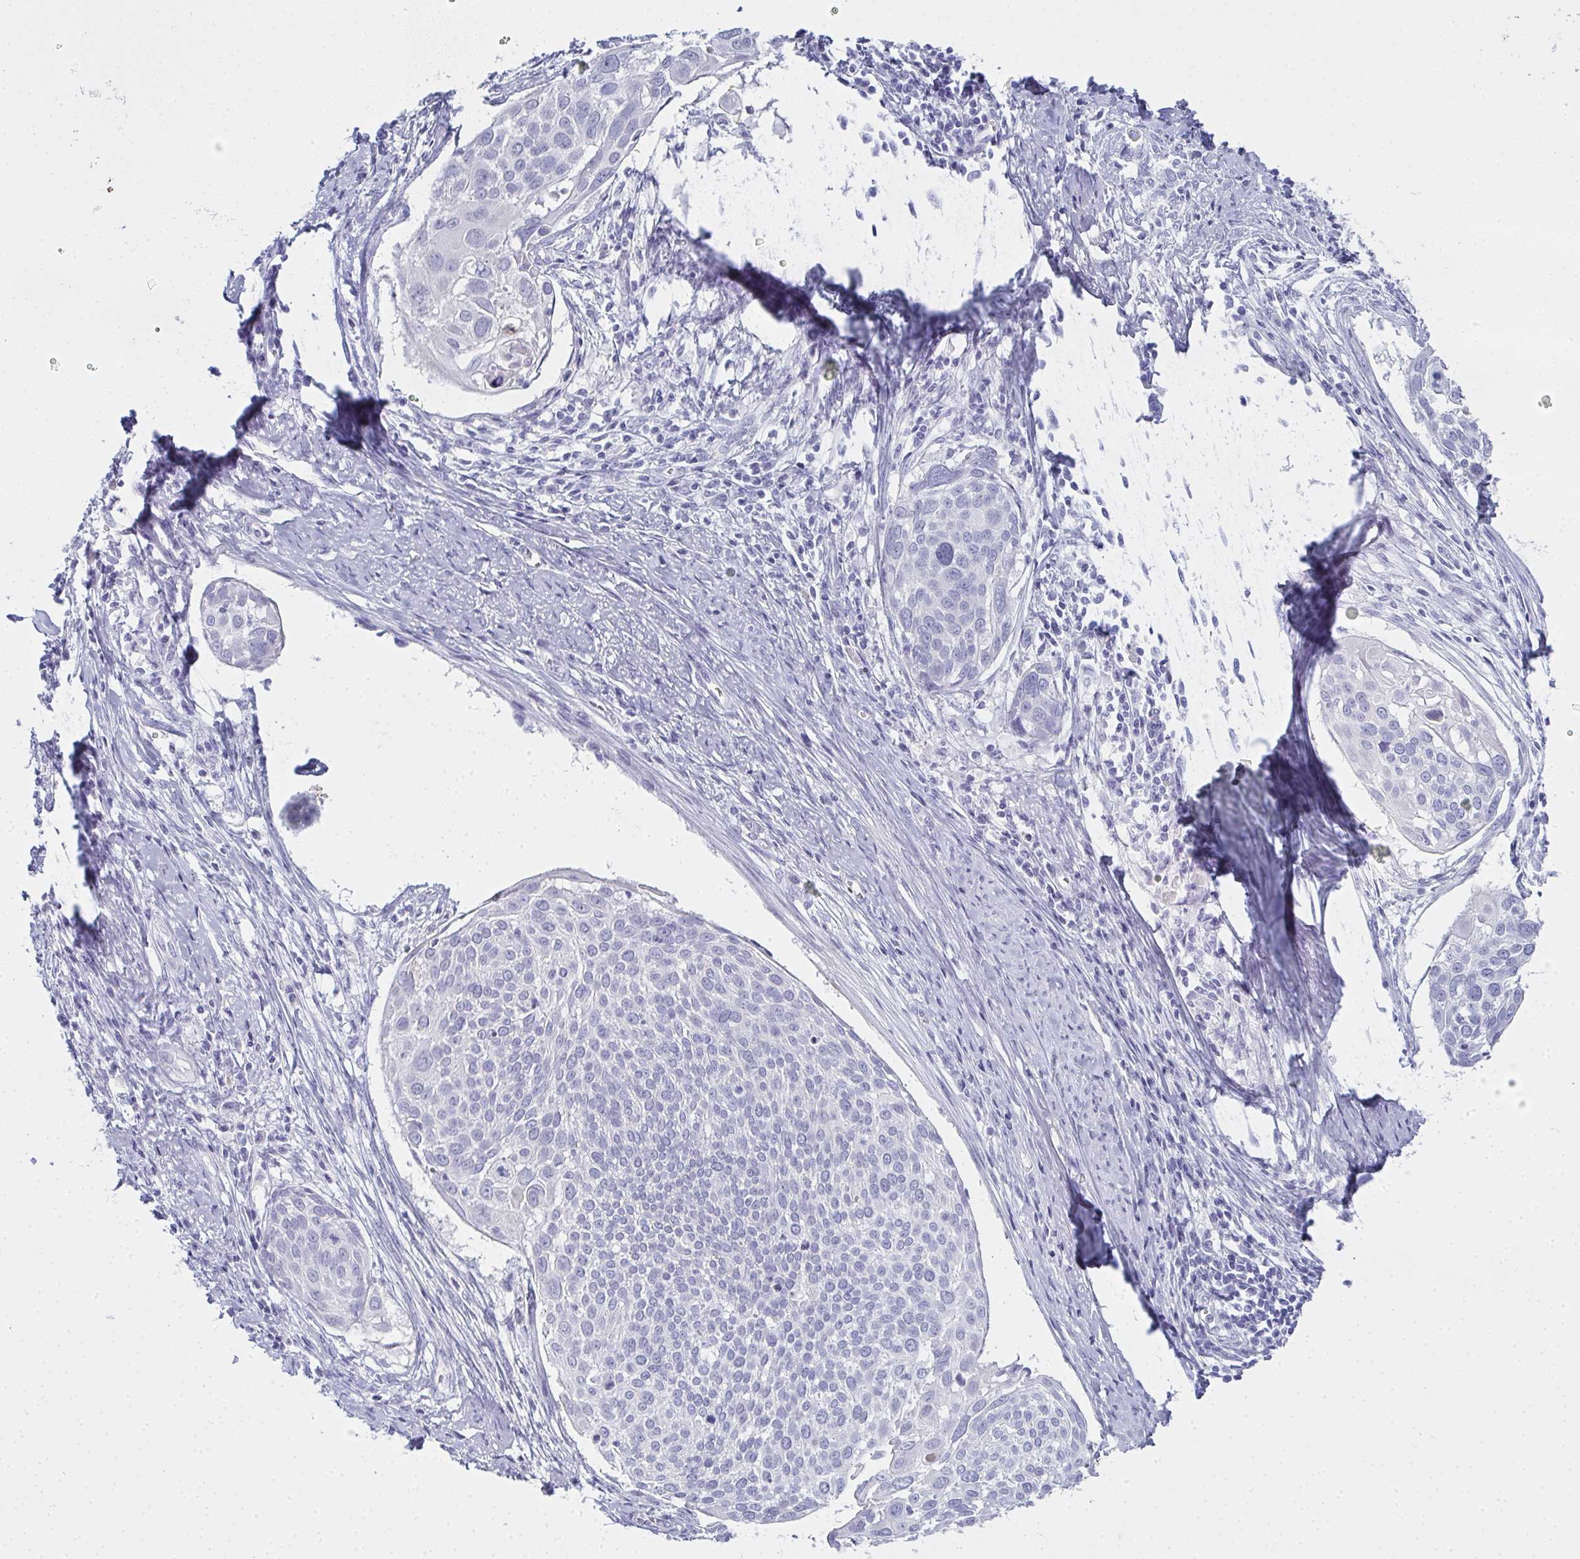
{"staining": {"intensity": "negative", "quantity": "none", "location": "none"}, "tissue": "cervical cancer", "cell_type": "Tumor cells", "image_type": "cancer", "snomed": [{"axis": "morphology", "description": "Squamous cell carcinoma, NOS"}, {"axis": "topography", "description": "Cervix"}], "caption": "Tumor cells show no significant protein expression in cervical cancer (squamous cell carcinoma).", "gene": "SLC36A2", "patient": {"sex": "female", "age": 39}}